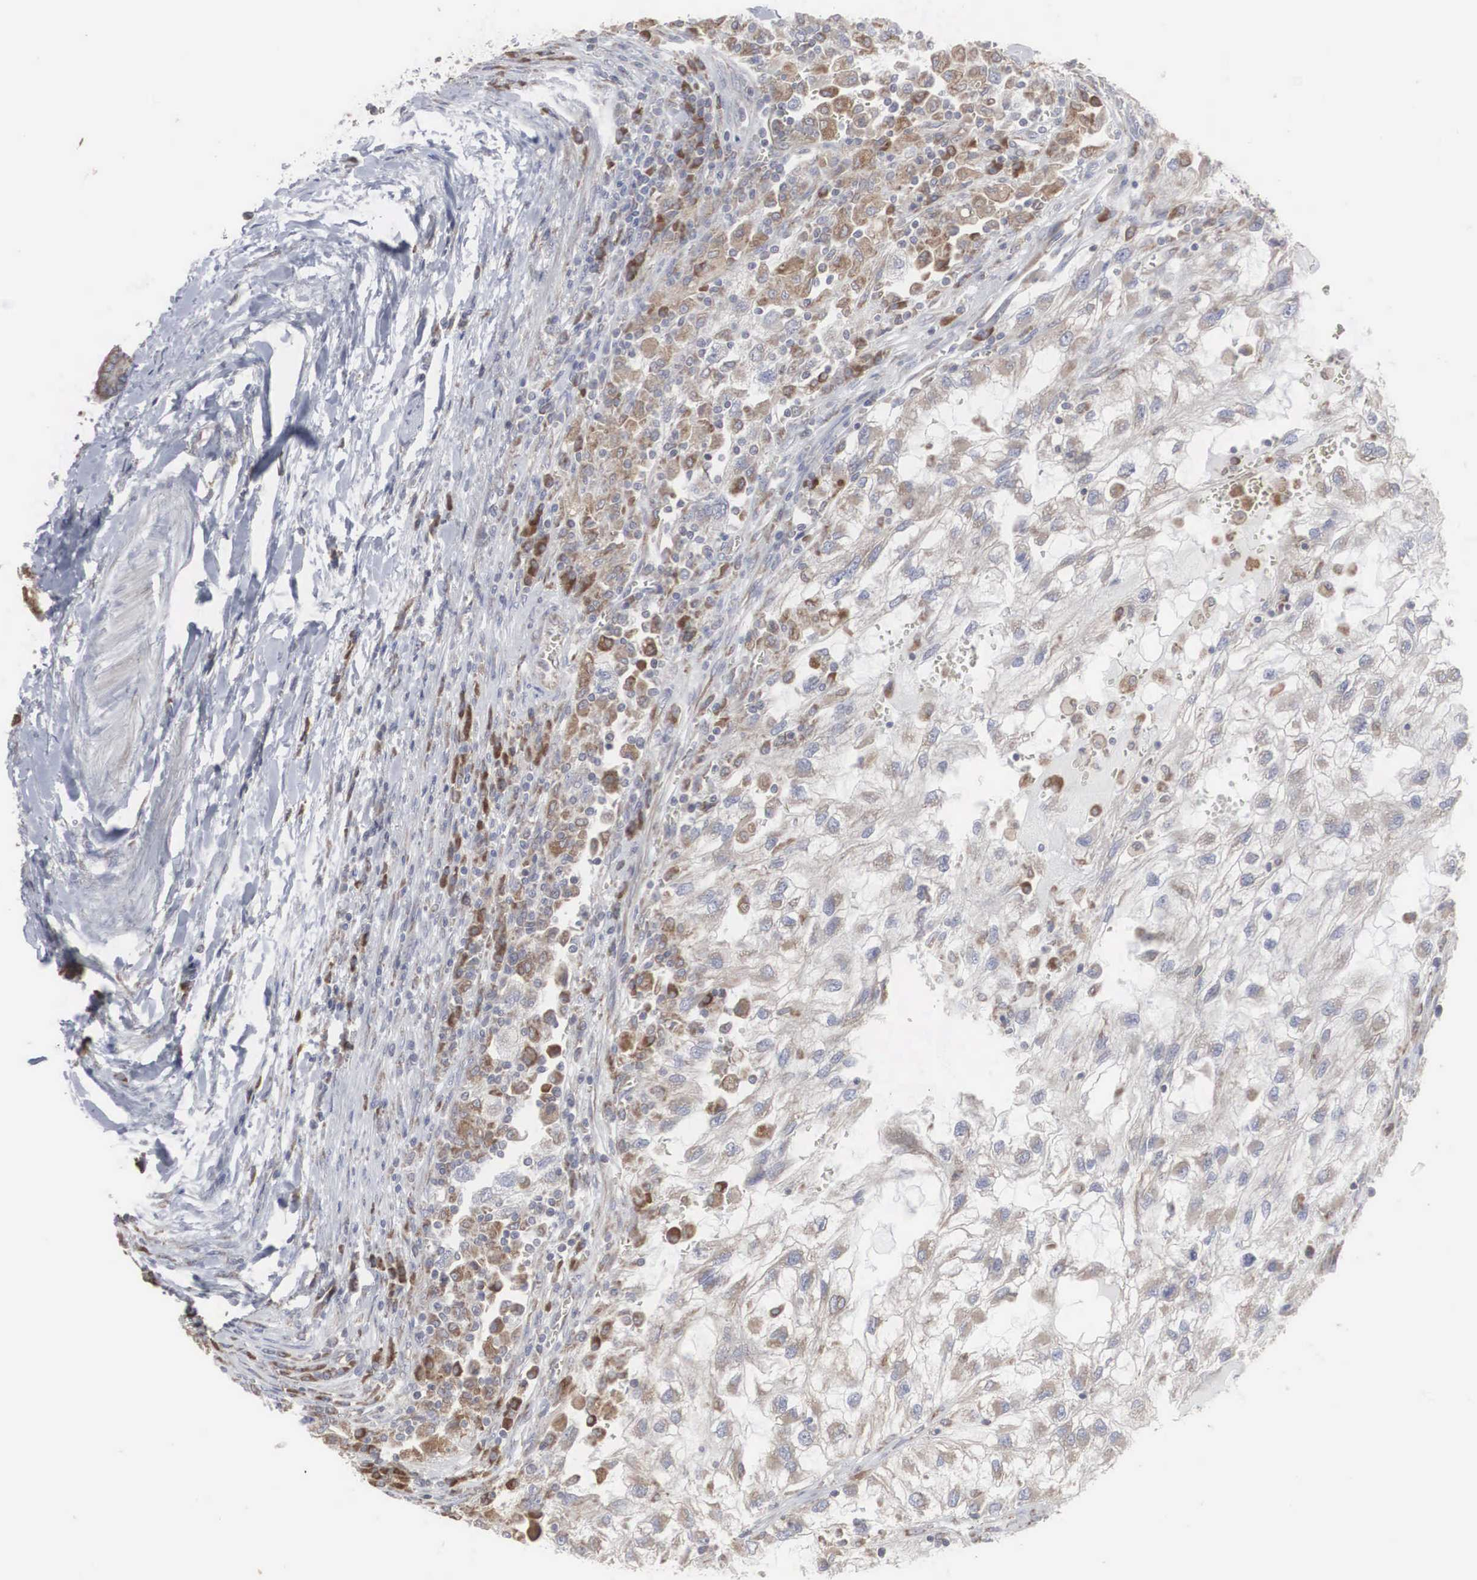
{"staining": {"intensity": "weak", "quantity": "25%-75%", "location": "cytoplasmic/membranous"}, "tissue": "renal cancer", "cell_type": "Tumor cells", "image_type": "cancer", "snomed": [{"axis": "morphology", "description": "Normal tissue, NOS"}, {"axis": "morphology", "description": "Adenocarcinoma, NOS"}, {"axis": "topography", "description": "Kidney"}], "caption": "A low amount of weak cytoplasmic/membranous positivity is present in about 25%-75% of tumor cells in adenocarcinoma (renal) tissue.", "gene": "MIA2", "patient": {"sex": "male", "age": 71}}